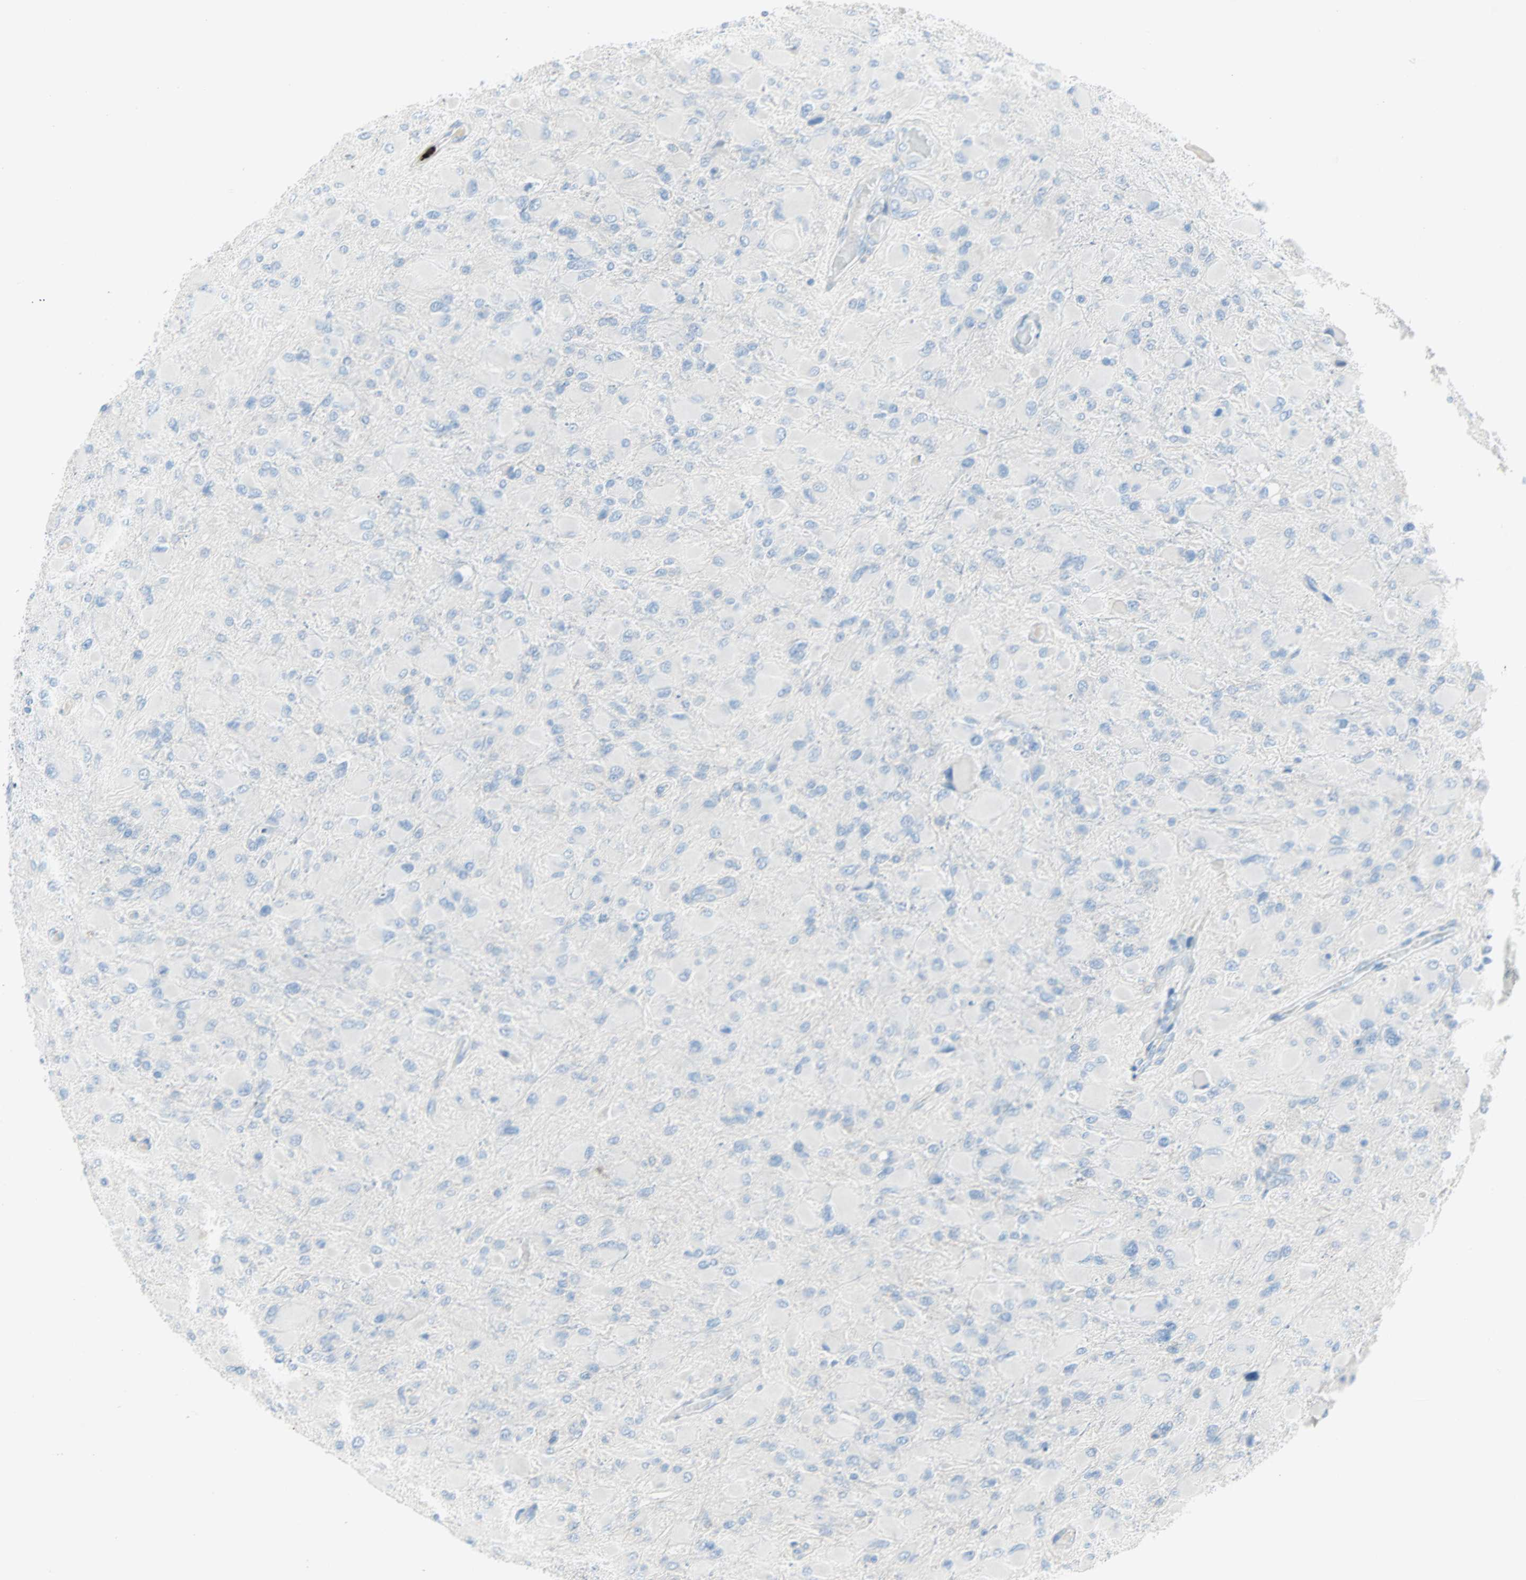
{"staining": {"intensity": "negative", "quantity": "none", "location": "none"}, "tissue": "glioma", "cell_type": "Tumor cells", "image_type": "cancer", "snomed": [{"axis": "morphology", "description": "Glioma, malignant, High grade"}, {"axis": "topography", "description": "Cerebral cortex"}], "caption": "Tumor cells show no significant protein expression in glioma.", "gene": "CLEC4A", "patient": {"sex": "female", "age": 36}}